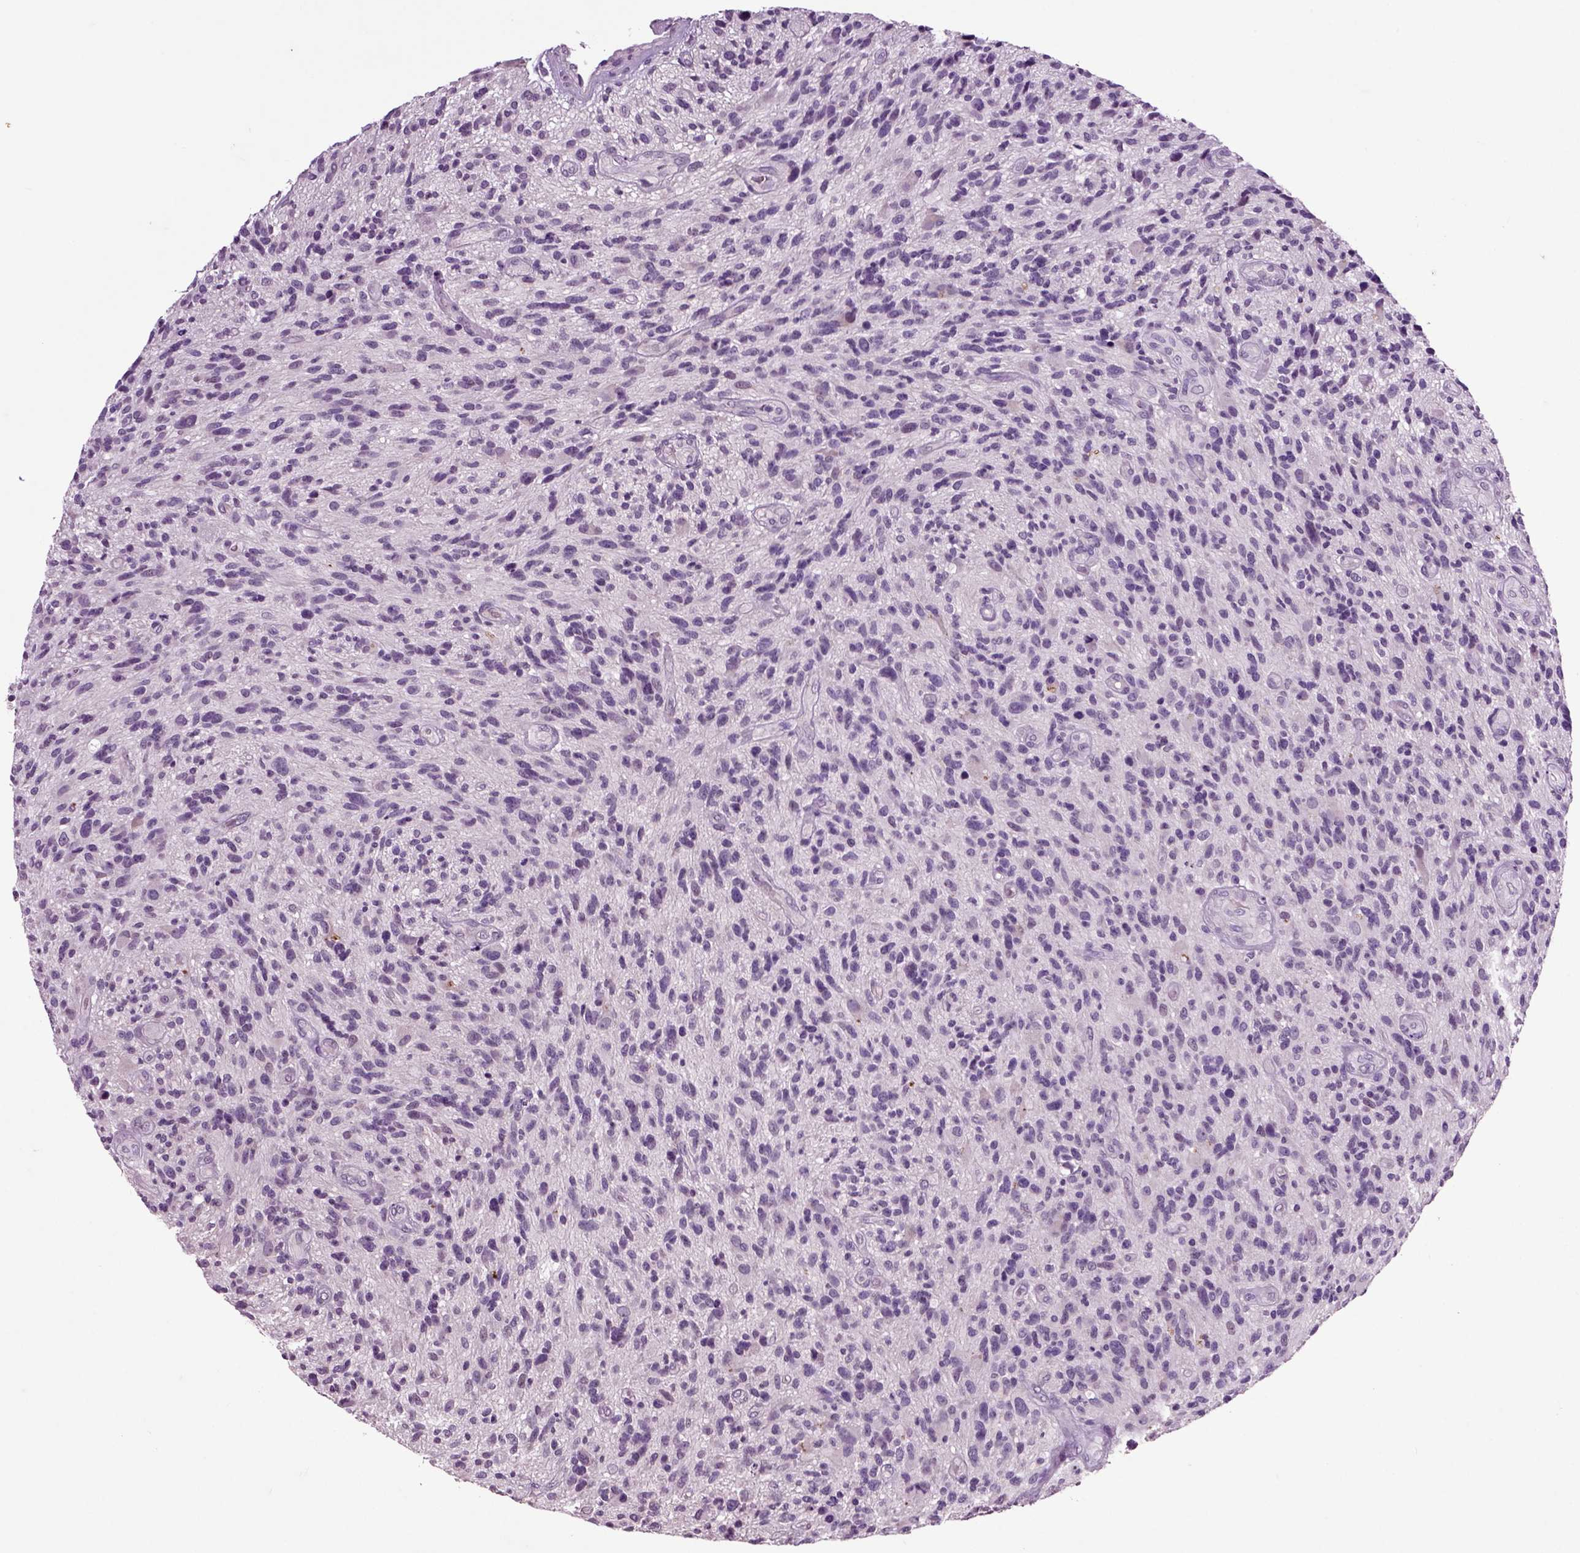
{"staining": {"intensity": "negative", "quantity": "none", "location": "none"}, "tissue": "glioma", "cell_type": "Tumor cells", "image_type": "cancer", "snomed": [{"axis": "morphology", "description": "Glioma, malignant, High grade"}, {"axis": "topography", "description": "Brain"}], "caption": "This photomicrograph is of malignant glioma (high-grade) stained with IHC to label a protein in brown with the nuclei are counter-stained blue. There is no expression in tumor cells. (Brightfield microscopy of DAB (3,3'-diaminobenzidine) immunohistochemistry (IHC) at high magnification).", "gene": "CRHR1", "patient": {"sex": "male", "age": 47}}